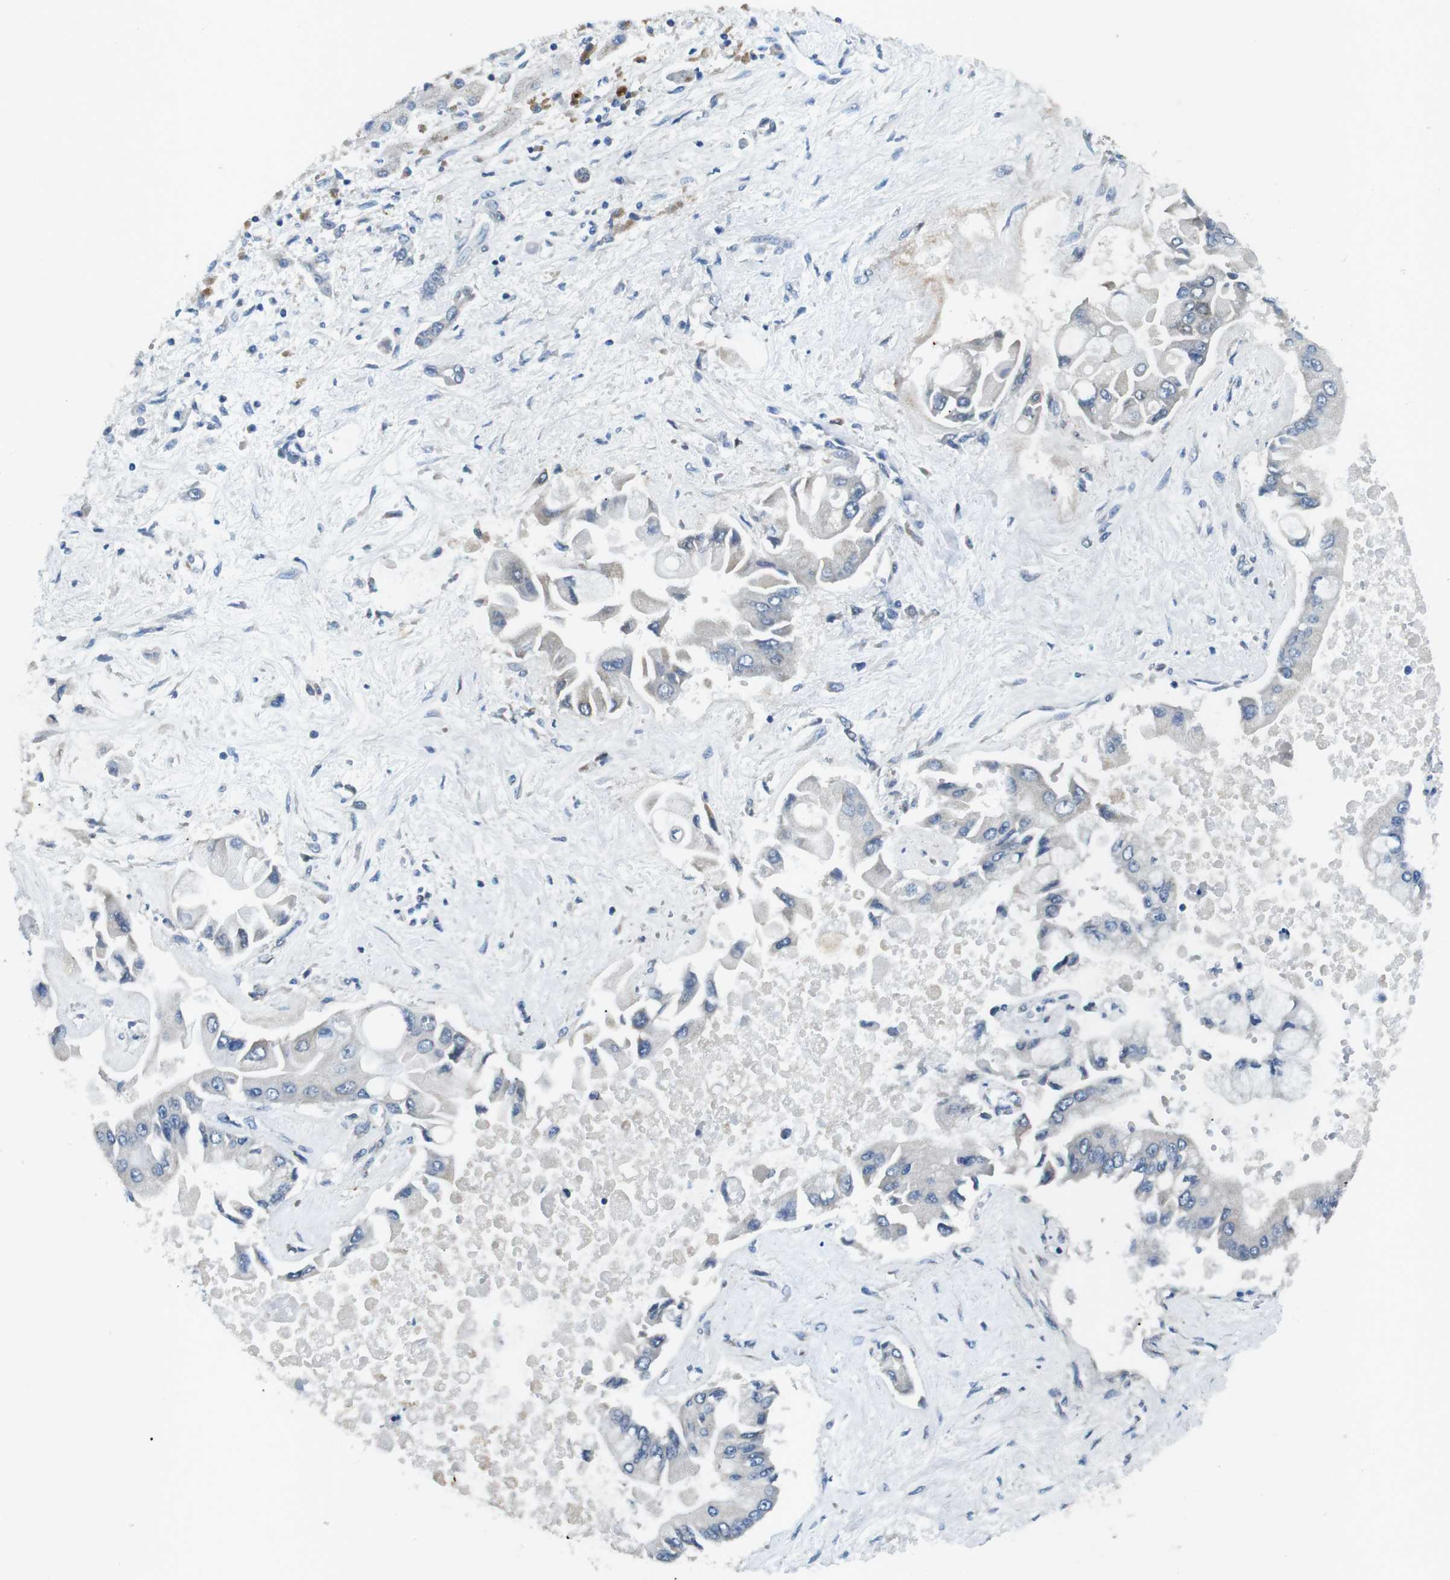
{"staining": {"intensity": "negative", "quantity": "none", "location": "none"}, "tissue": "liver cancer", "cell_type": "Tumor cells", "image_type": "cancer", "snomed": [{"axis": "morphology", "description": "Cholangiocarcinoma"}, {"axis": "topography", "description": "Liver"}], "caption": "An immunohistochemistry (IHC) photomicrograph of liver cholangiocarcinoma is shown. There is no staining in tumor cells of liver cholangiocarcinoma.", "gene": "PHLDA1", "patient": {"sex": "male", "age": 50}}